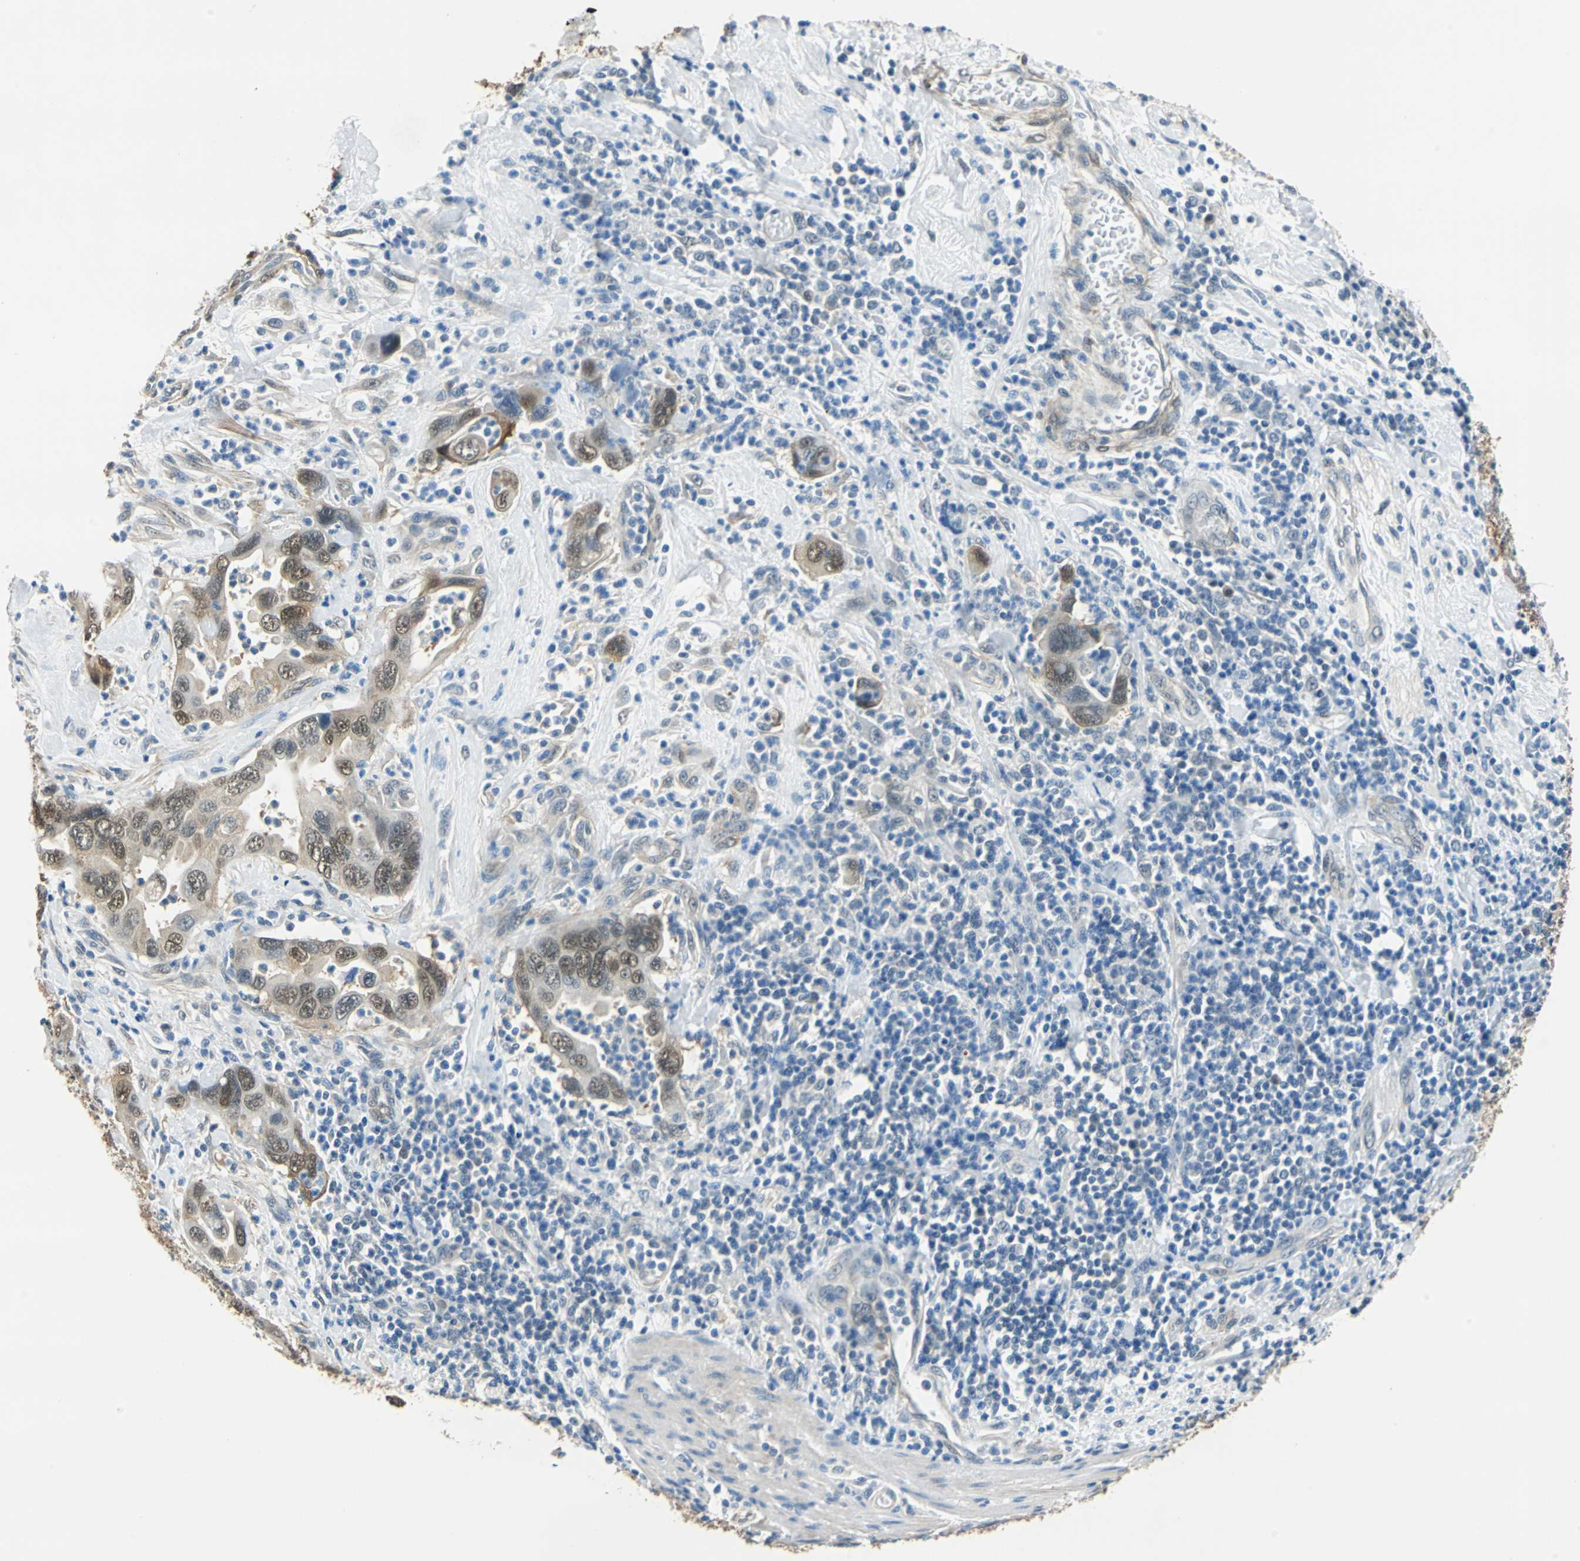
{"staining": {"intensity": "moderate", "quantity": ">75%", "location": "cytoplasmic/membranous,nuclear"}, "tissue": "pancreatic cancer", "cell_type": "Tumor cells", "image_type": "cancer", "snomed": [{"axis": "morphology", "description": "Adenocarcinoma, NOS"}, {"axis": "topography", "description": "Pancreas"}], "caption": "Immunohistochemistry (IHC) image of human pancreatic cancer stained for a protein (brown), which reveals medium levels of moderate cytoplasmic/membranous and nuclear expression in approximately >75% of tumor cells.", "gene": "FKBP4", "patient": {"sex": "female", "age": 71}}